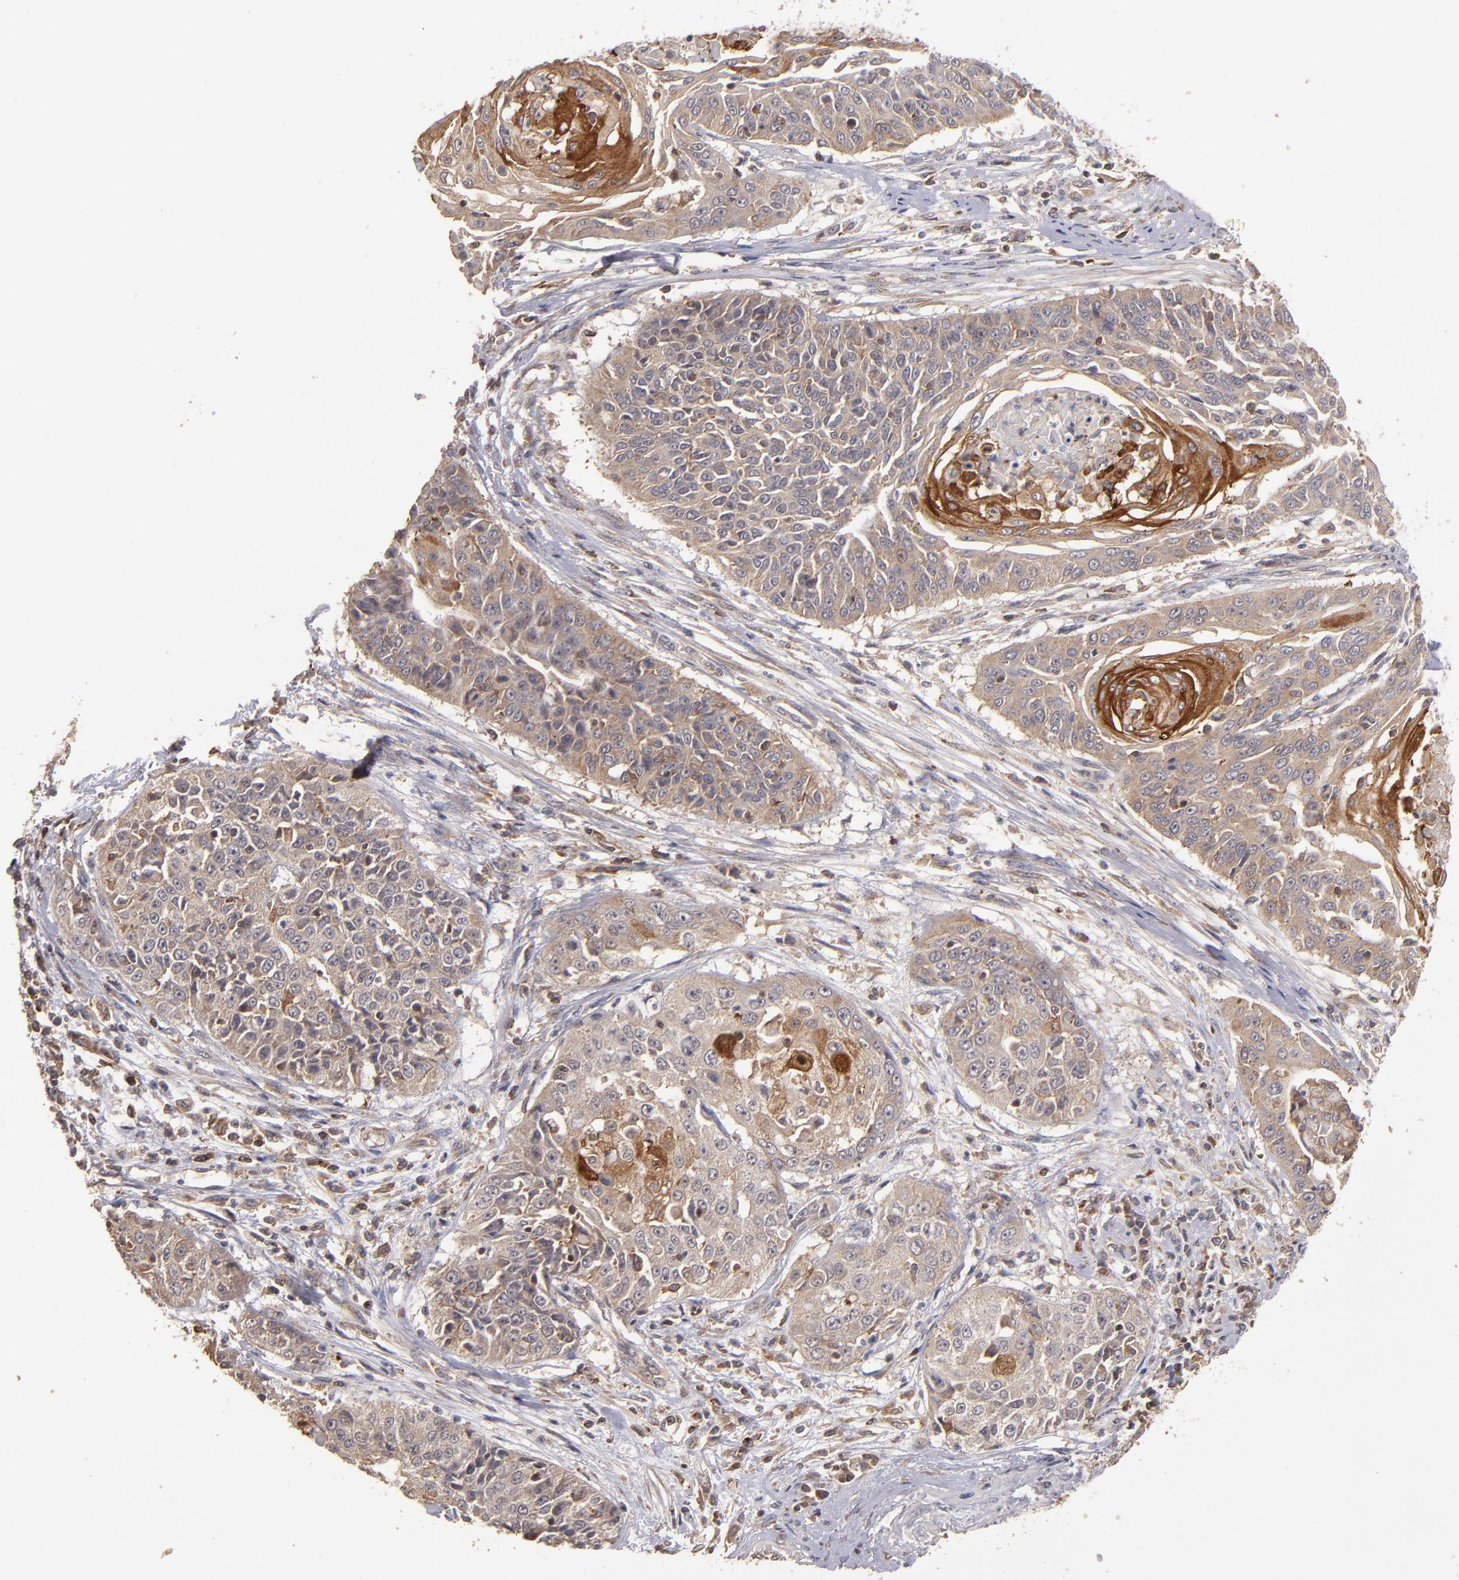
{"staining": {"intensity": "moderate", "quantity": ">75%", "location": "cytoplasmic/membranous"}, "tissue": "cervical cancer", "cell_type": "Tumor cells", "image_type": "cancer", "snomed": [{"axis": "morphology", "description": "Squamous cell carcinoma, NOS"}, {"axis": "topography", "description": "Cervix"}], "caption": "A brown stain labels moderate cytoplasmic/membranous positivity of a protein in human squamous cell carcinoma (cervical) tumor cells. The staining is performed using DAB (3,3'-diaminobenzidine) brown chromogen to label protein expression. The nuclei are counter-stained blue using hematoxylin.", "gene": "NF2", "patient": {"sex": "female", "age": 64}}